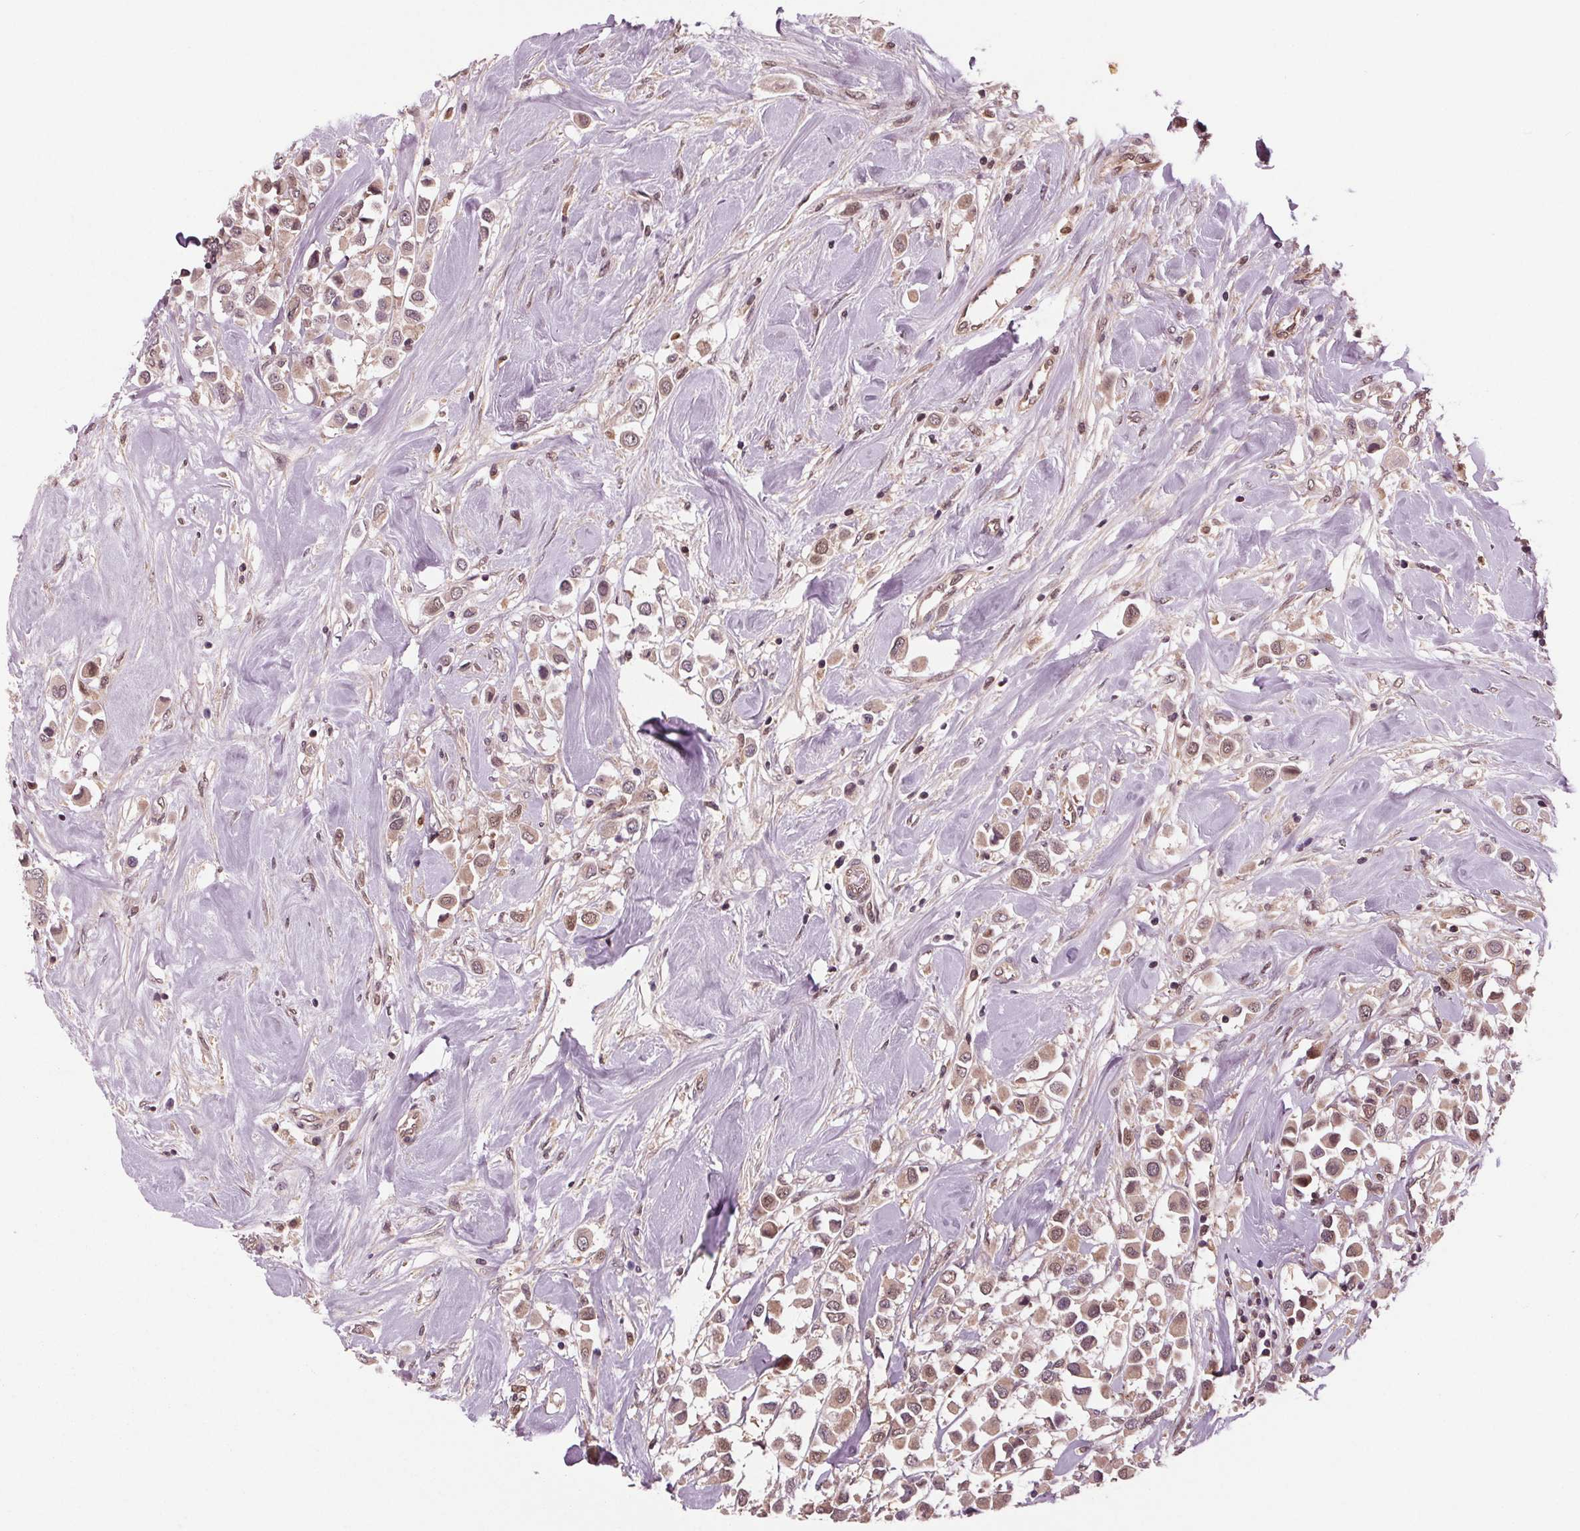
{"staining": {"intensity": "weak", "quantity": ">75%", "location": "cytoplasmic/membranous"}, "tissue": "breast cancer", "cell_type": "Tumor cells", "image_type": "cancer", "snomed": [{"axis": "morphology", "description": "Duct carcinoma"}, {"axis": "topography", "description": "Breast"}], "caption": "High-magnification brightfield microscopy of breast intraductal carcinoma stained with DAB (3,3'-diaminobenzidine) (brown) and counterstained with hematoxylin (blue). tumor cells exhibit weak cytoplasmic/membranous expression is present in about>75% of cells.", "gene": "STAT3", "patient": {"sex": "female", "age": 61}}